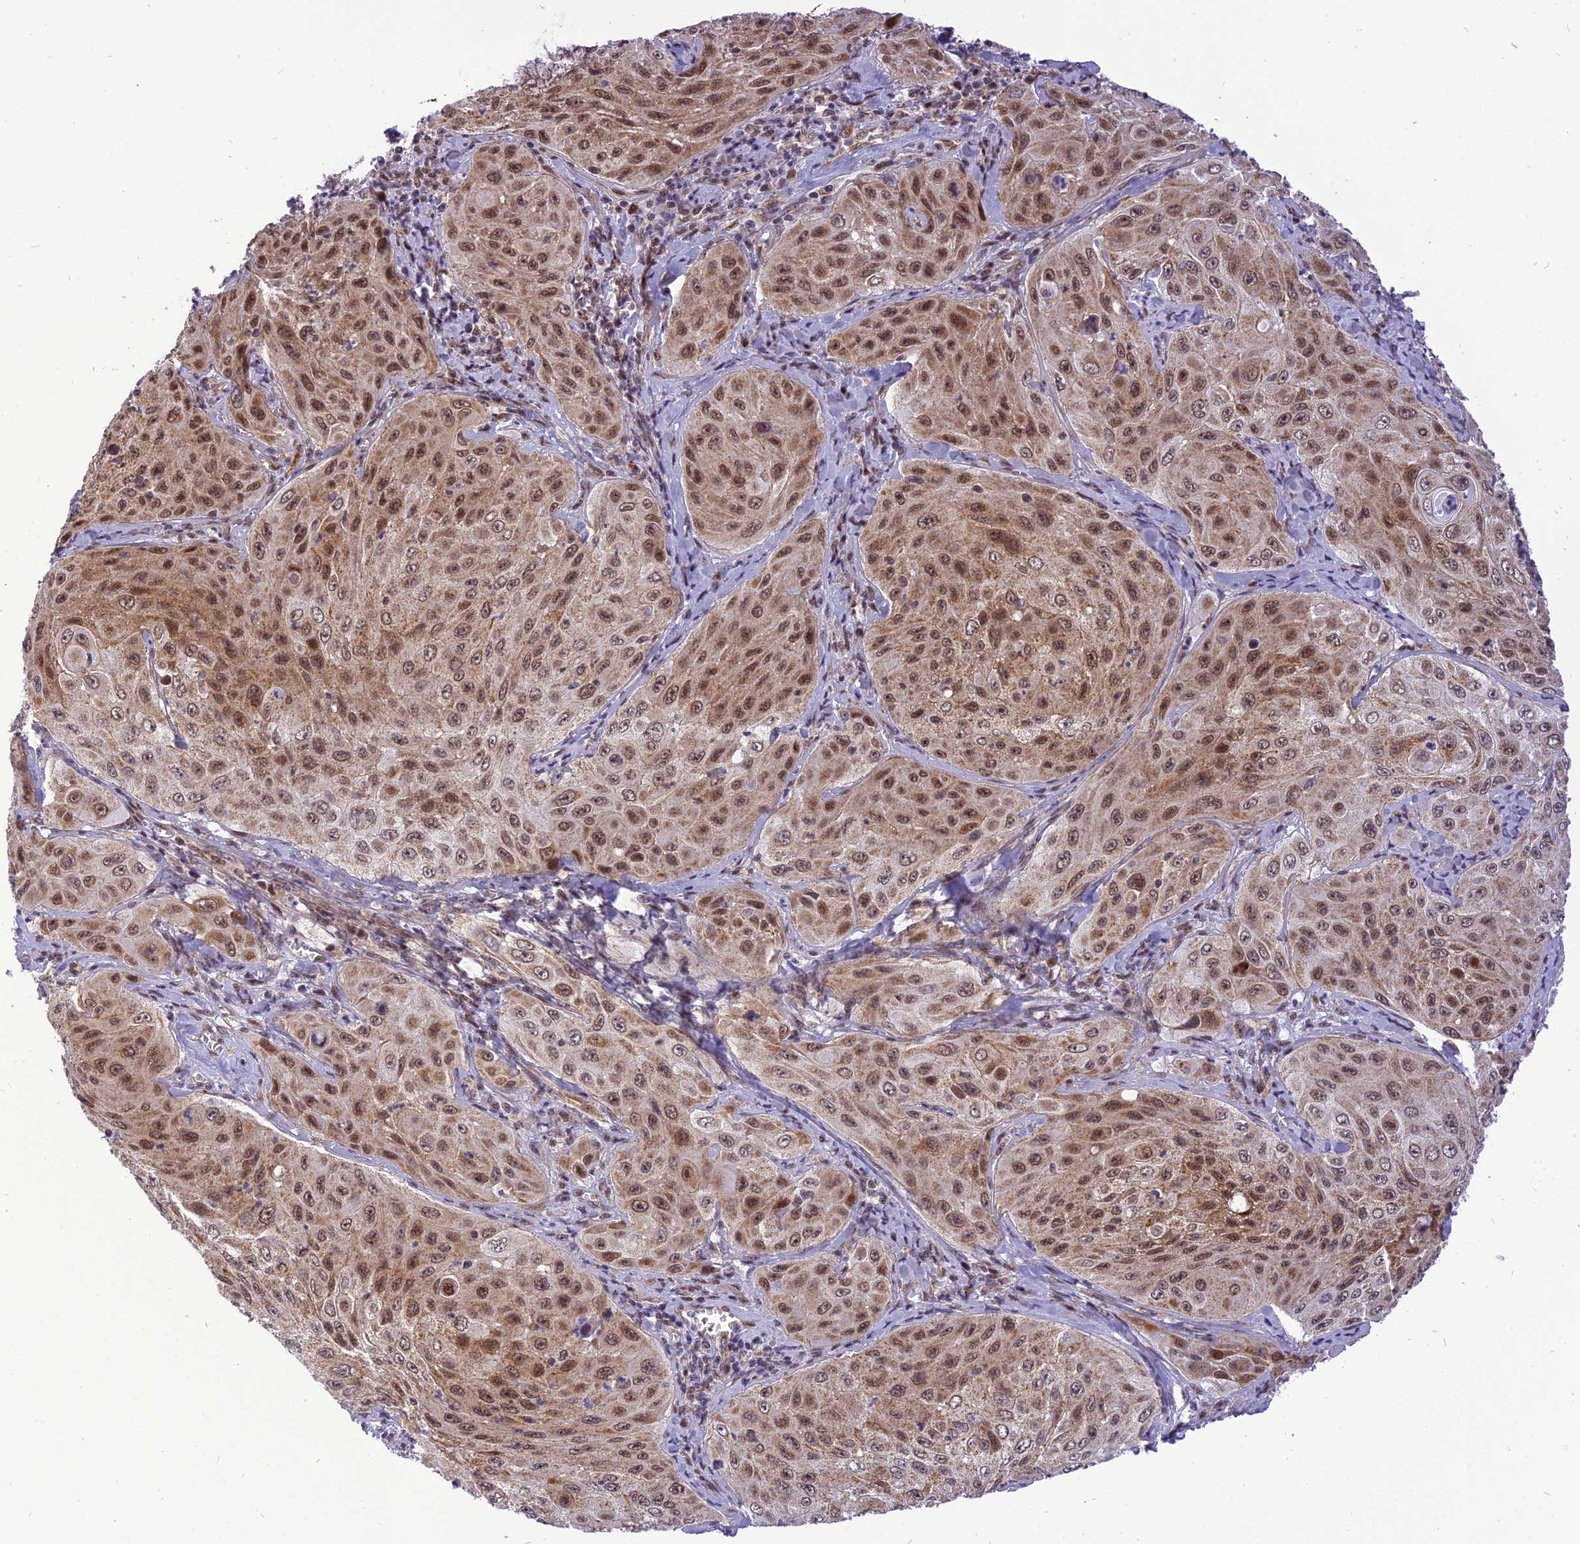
{"staining": {"intensity": "moderate", "quantity": ">75%", "location": "cytoplasmic/membranous,nuclear"}, "tissue": "cervical cancer", "cell_type": "Tumor cells", "image_type": "cancer", "snomed": [{"axis": "morphology", "description": "Squamous cell carcinoma, NOS"}, {"axis": "topography", "description": "Cervix"}], "caption": "DAB (3,3'-diaminobenzidine) immunohistochemical staining of human cervical cancer (squamous cell carcinoma) exhibits moderate cytoplasmic/membranous and nuclear protein expression in about >75% of tumor cells.", "gene": "CMC1", "patient": {"sex": "female", "age": 42}}